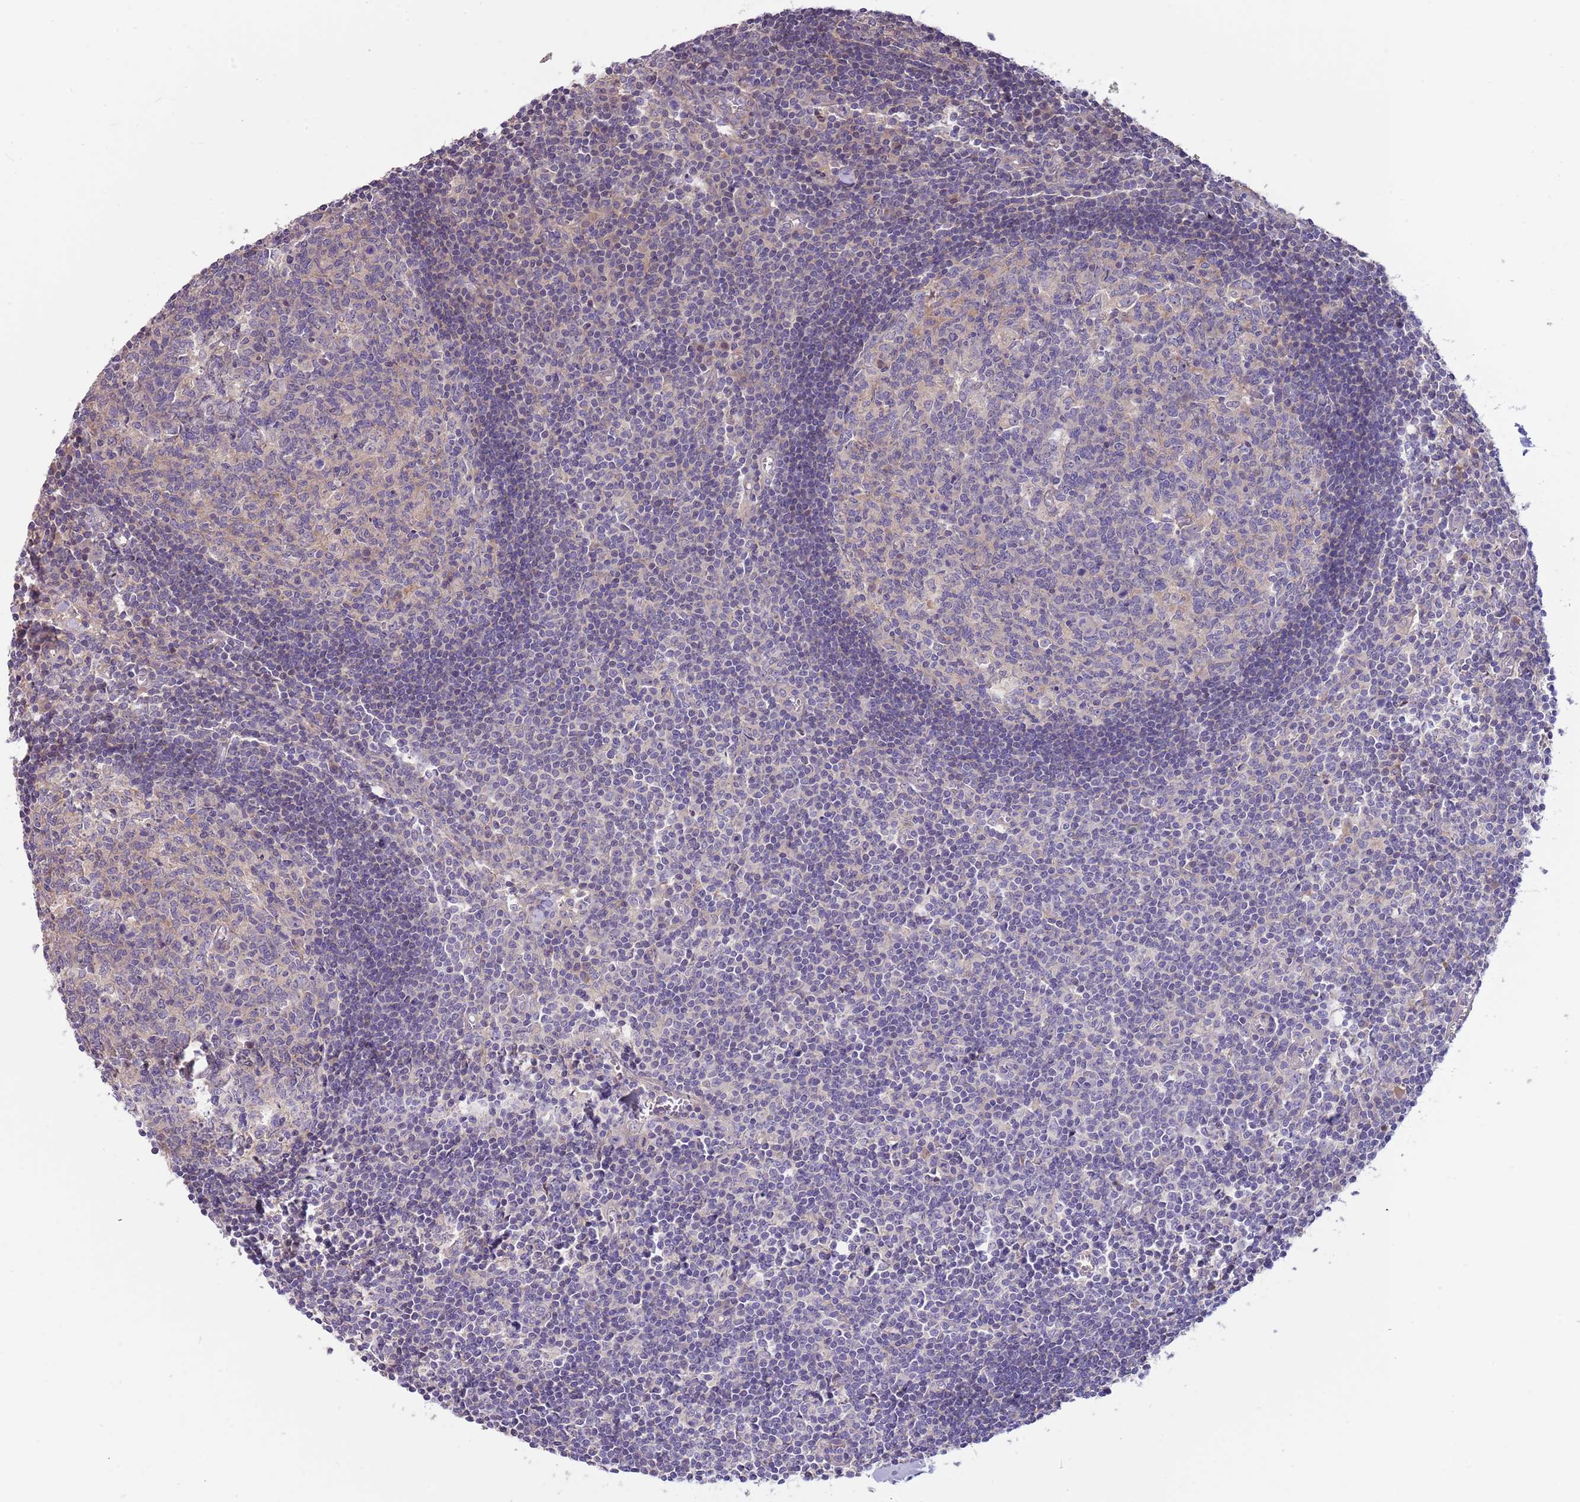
{"staining": {"intensity": "negative", "quantity": "none", "location": "none"}, "tissue": "lymph node", "cell_type": "Germinal center cells", "image_type": "normal", "snomed": [{"axis": "morphology", "description": "Normal tissue, NOS"}, {"axis": "topography", "description": "Lymph node"}], "caption": "This histopathology image is of benign lymph node stained with immunohistochemistry to label a protein in brown with the nuclei are counter-stained blue. There is no staining in germinal center cells. (DAB (3,3'-diaminobenzidine) immunohistochemistry (IHC), high magnification).", "gene": "CABYR", "patient": {"sex": "female", "age": 55}}